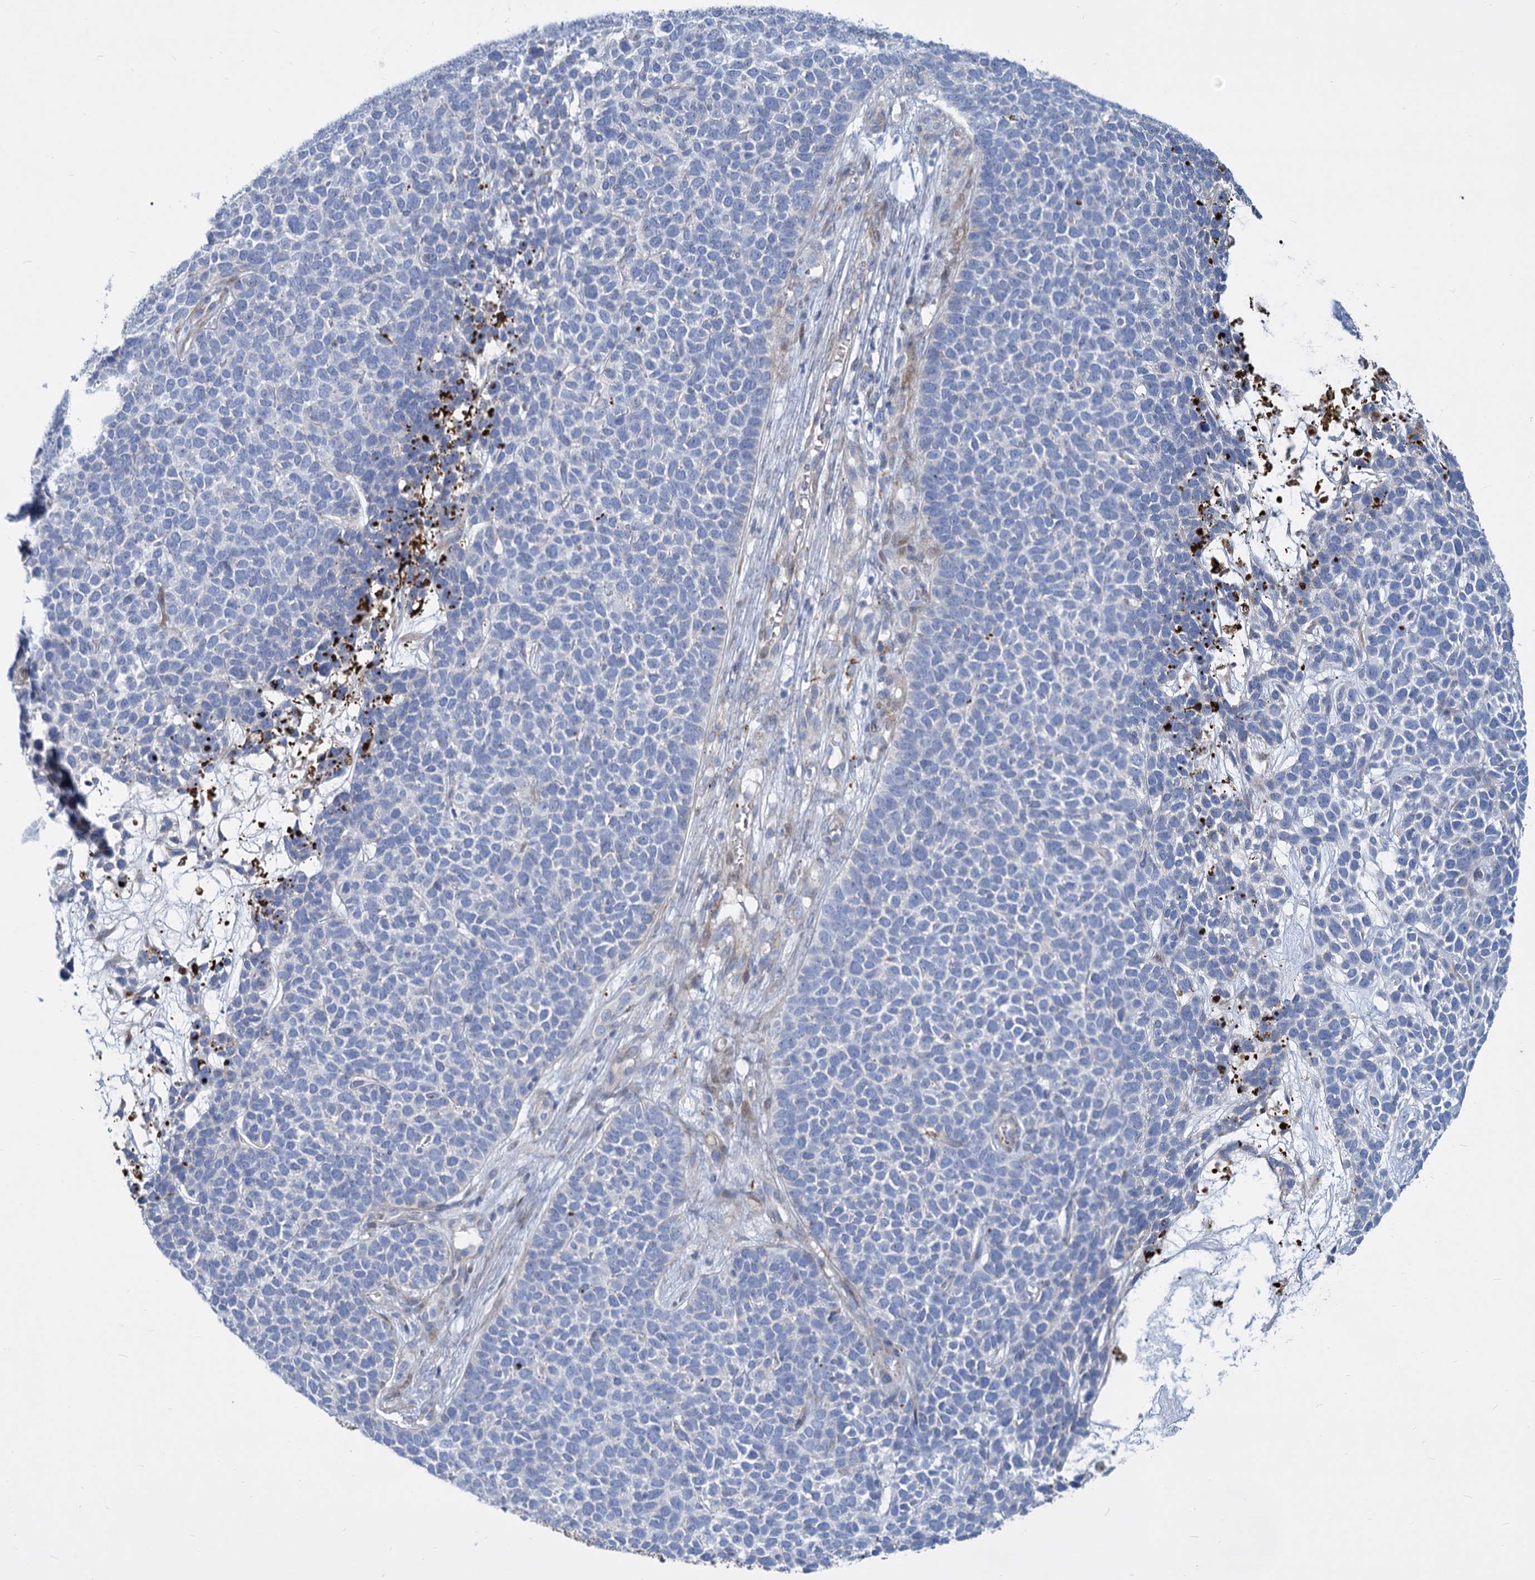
{"staining": {"intensity": "negative", "quantity": "none", "location": "none"}, "tissue": "skin cancer", "cell_type": "Tumor cells", "image_type": "cancer", "snomed": [{"axis": "morphology", "description": "Basal cell carcinoma"}, {"axis": "topography", "description": "Skin"}], "caption": "Protein analysis of skin basal cell carcinoma displays no significant staining in tumor cells.", "gene": "TRIM77", "patient": {"sex": "female", "age": 84}}